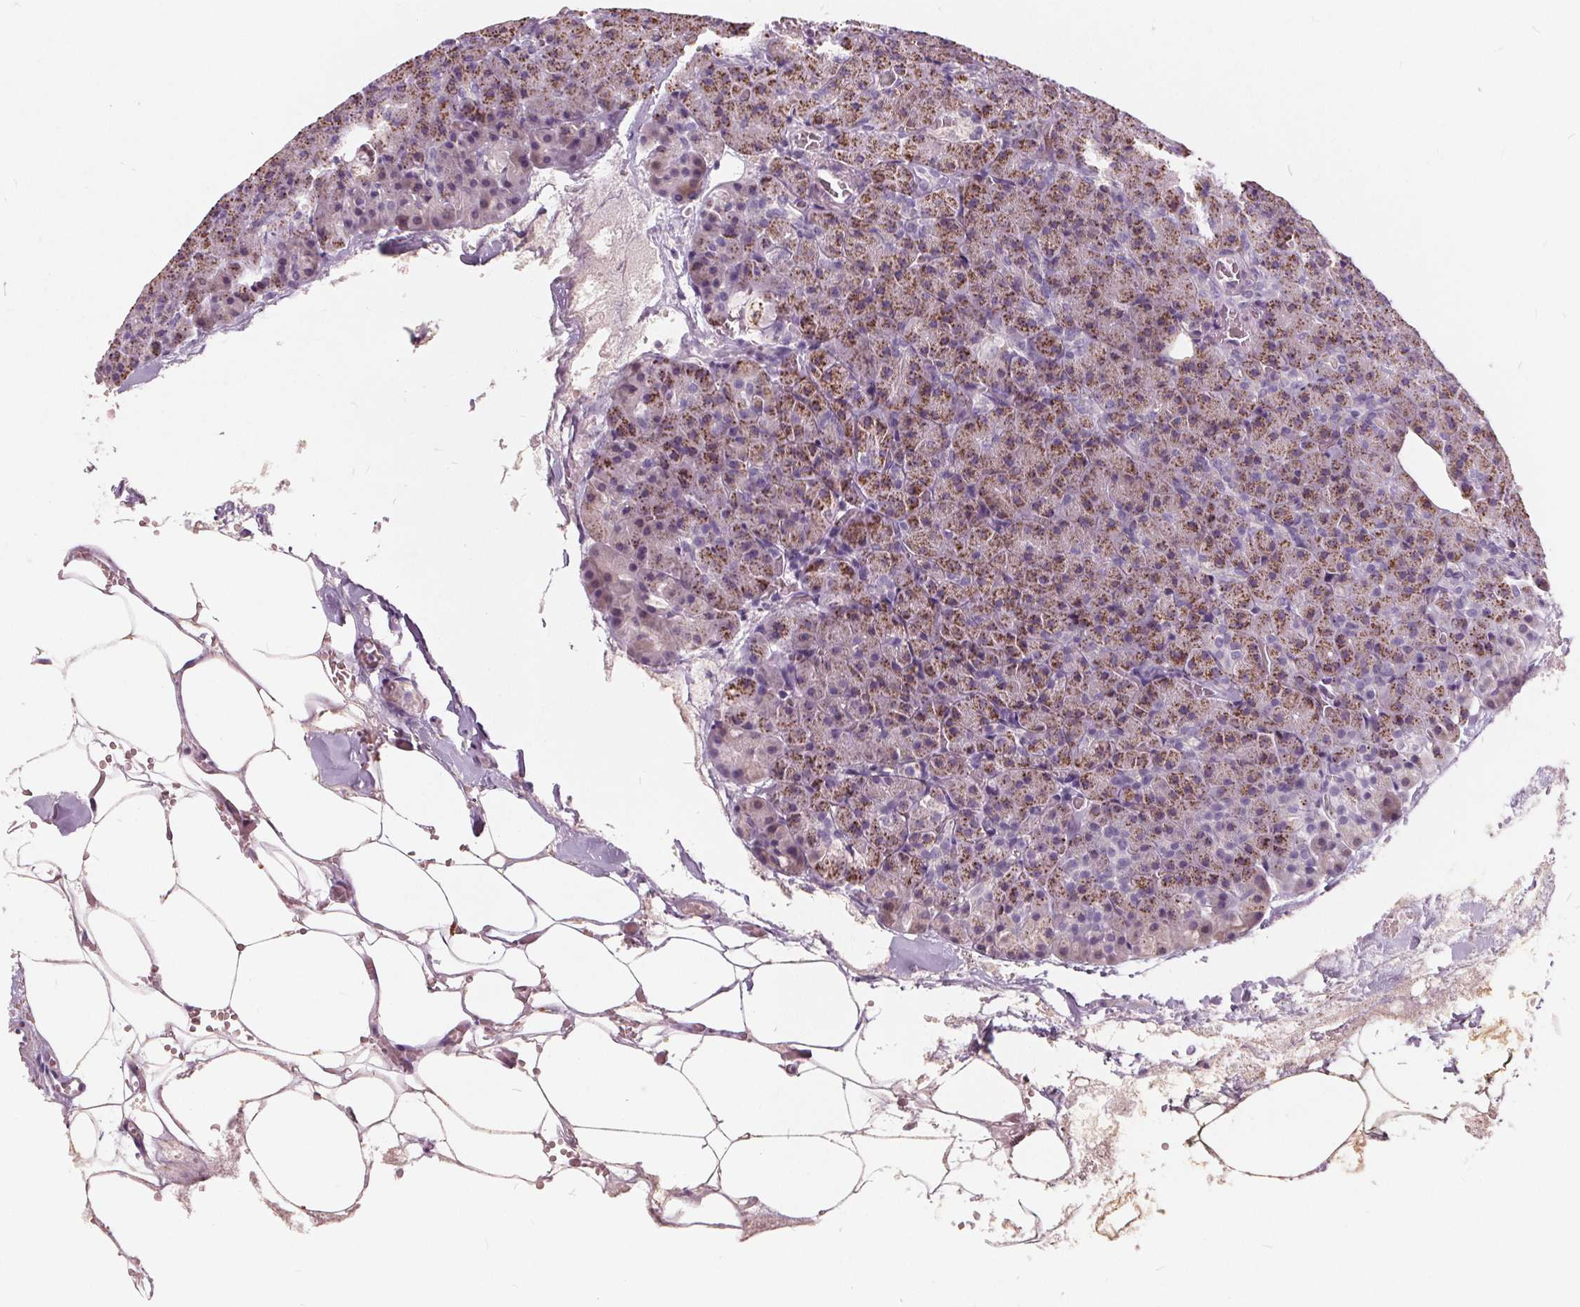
{"staining": {"intensity": "moderate", "quantity": ">75%", "location": "cytoplasmic/membranous"}, "tissue": "pancreas", "cell_type": "Exocrine glandular cells", "image_type": "normal", "snomed": [{"axis": "morphology", "description": "Normal tissue, NOS"}, {"axis": "topography", "description": "Pancreas"}], "caption": "A brown stain labels moderate cytoplasmic/membranous staining of a protein in exocrine glandular cells of normal human pancreas.", "gene": "PLA2G2E", "patient": {"sex": "female", "age": 74}}